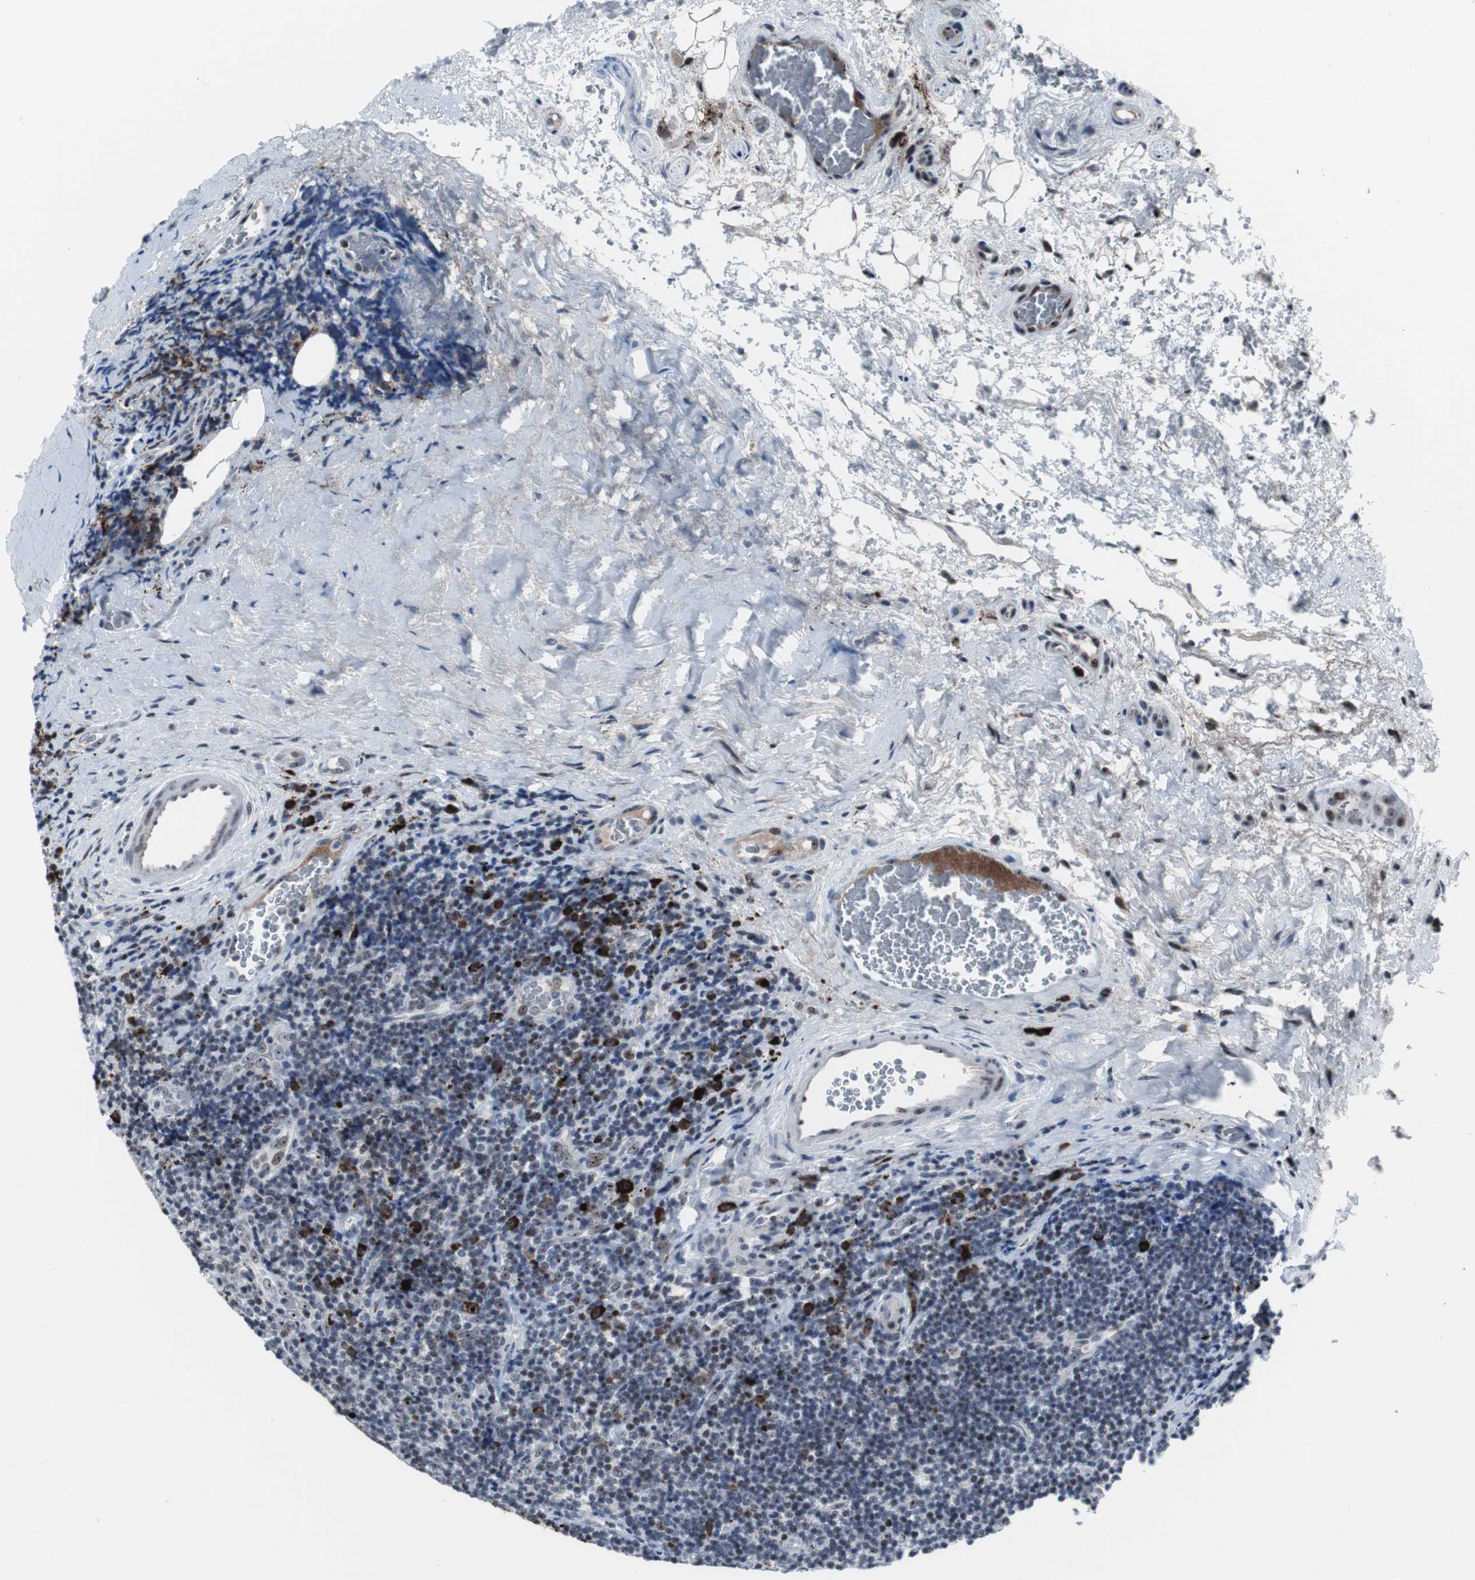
{"staining": {"intensity": "weak", "quantity": "<25%", "location": "nuclear"}, "tissue": "lymphoma", "cell_type": "Tumor cells", "image_type": "cancer", "snomed": [{"axis": "morphology", "description": "Malignant lymphoma, non-Hodgkin's type, High grade"}, {"axis": "topography", "description": "Tonsil"}], "caption": "Immunohistochemistry (IHC) histopathology image of neoplastic tissue: human malignant lymphoma, non-Hodgkin's type (high-grade) stained with DAB (3,3'-diaminobenzidine) reveals no significant protein expression in tumor cells.", "gene": "DOK1", "patient": {"sex": "female", "age": 36}}